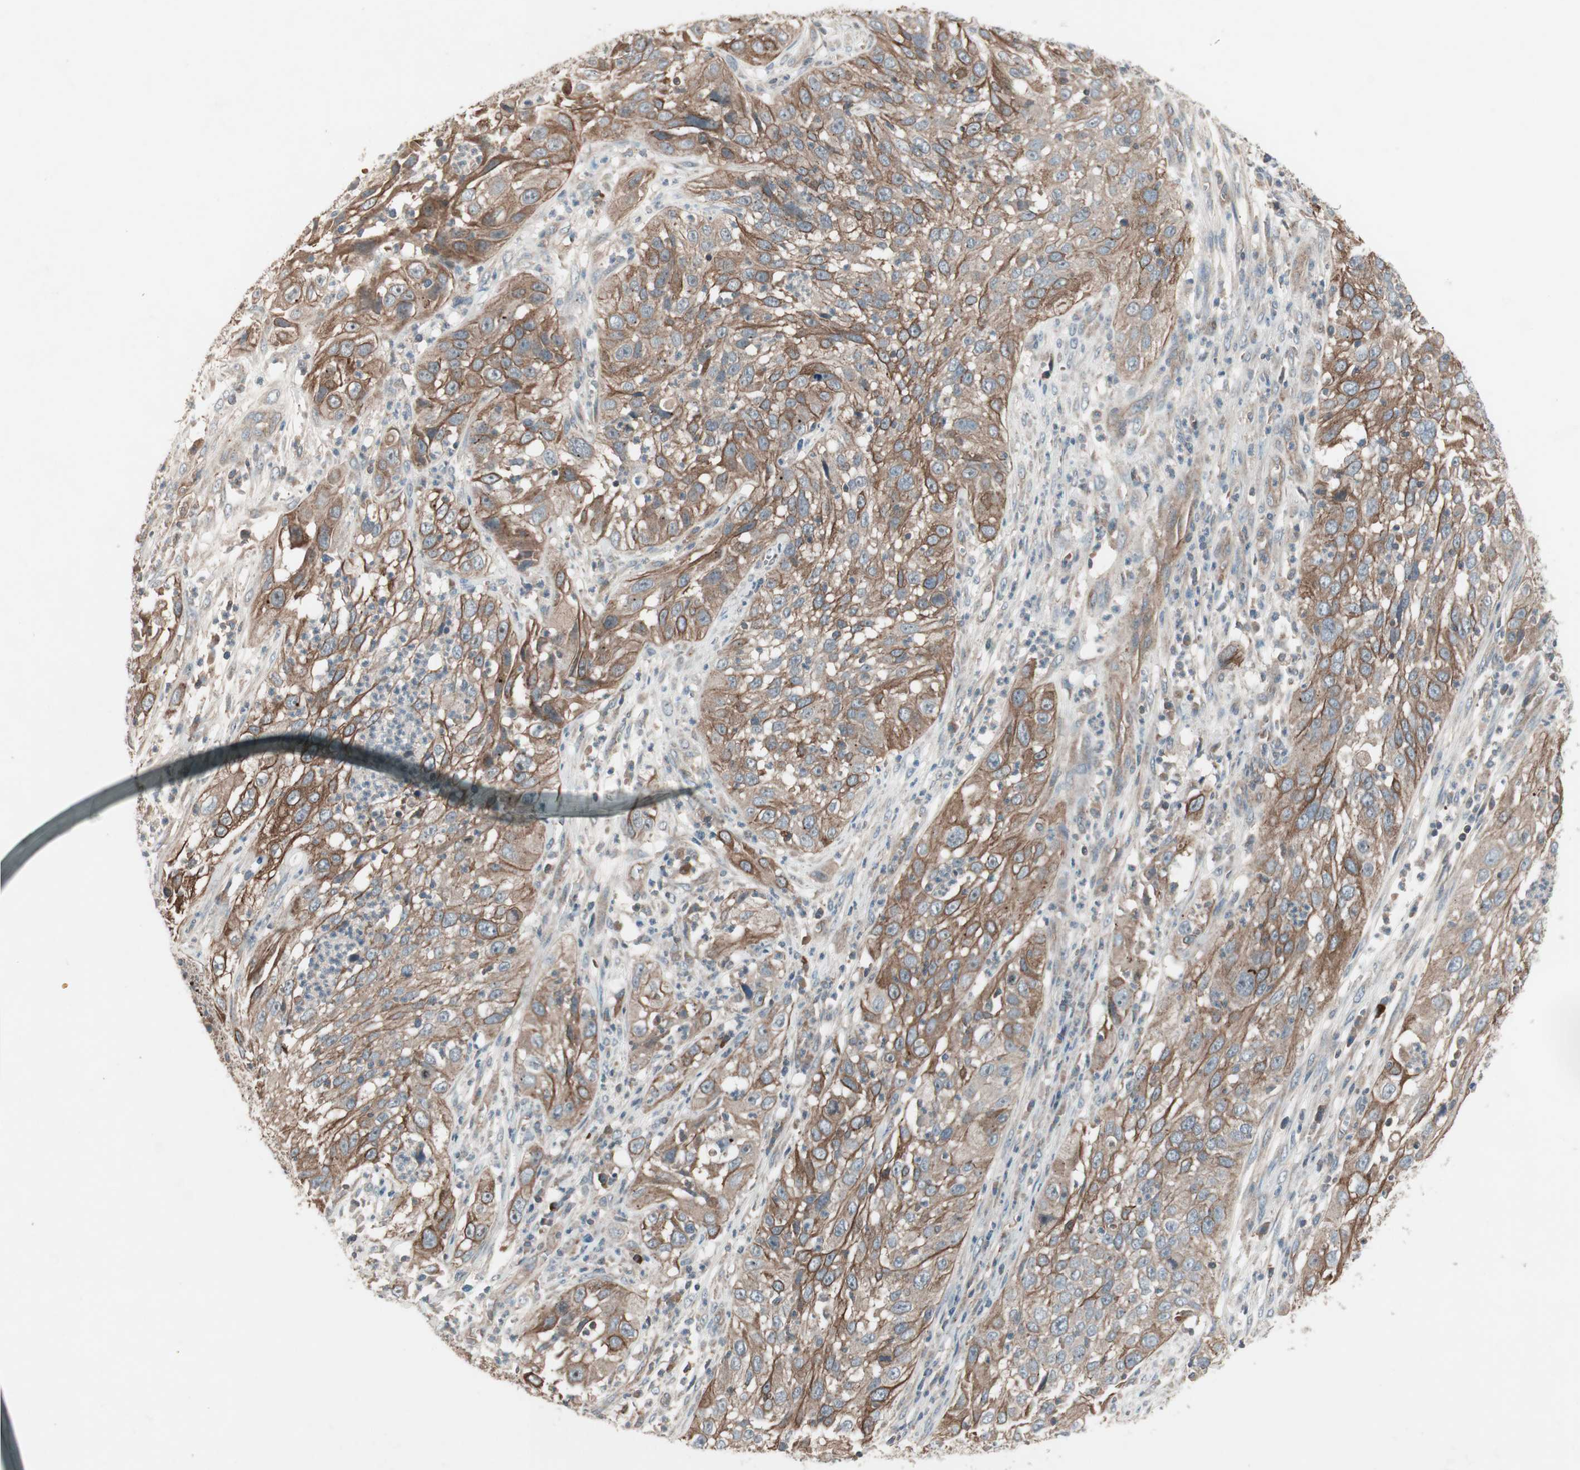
{"staining": {"intensity": "moderate", "quantity": ">75%", "location": "cytoplasmic/membranous"}, "tissue": "cervical cancer", "cell_type": "Tumor cells", "image_type": "cancer", "snomed": [{"axis": "morphology", "description": "Squamous cell carcinoma, NOS"}, {"axis": "topography", "description": "Cervix"}], "caption": "Immunohistochemistry (IHC) image of neoplastic tissue: cervical squamous cell carcinoma stained using immunohistochemistry shows medium levels of moderate protein expression localized specifically in the cytoplasmic/membranous of tumor cells, appearing as a cytoplasmic/membranous brown color.", "gene": "TFPI", "patient": {"sex": "female", "age": 32}}